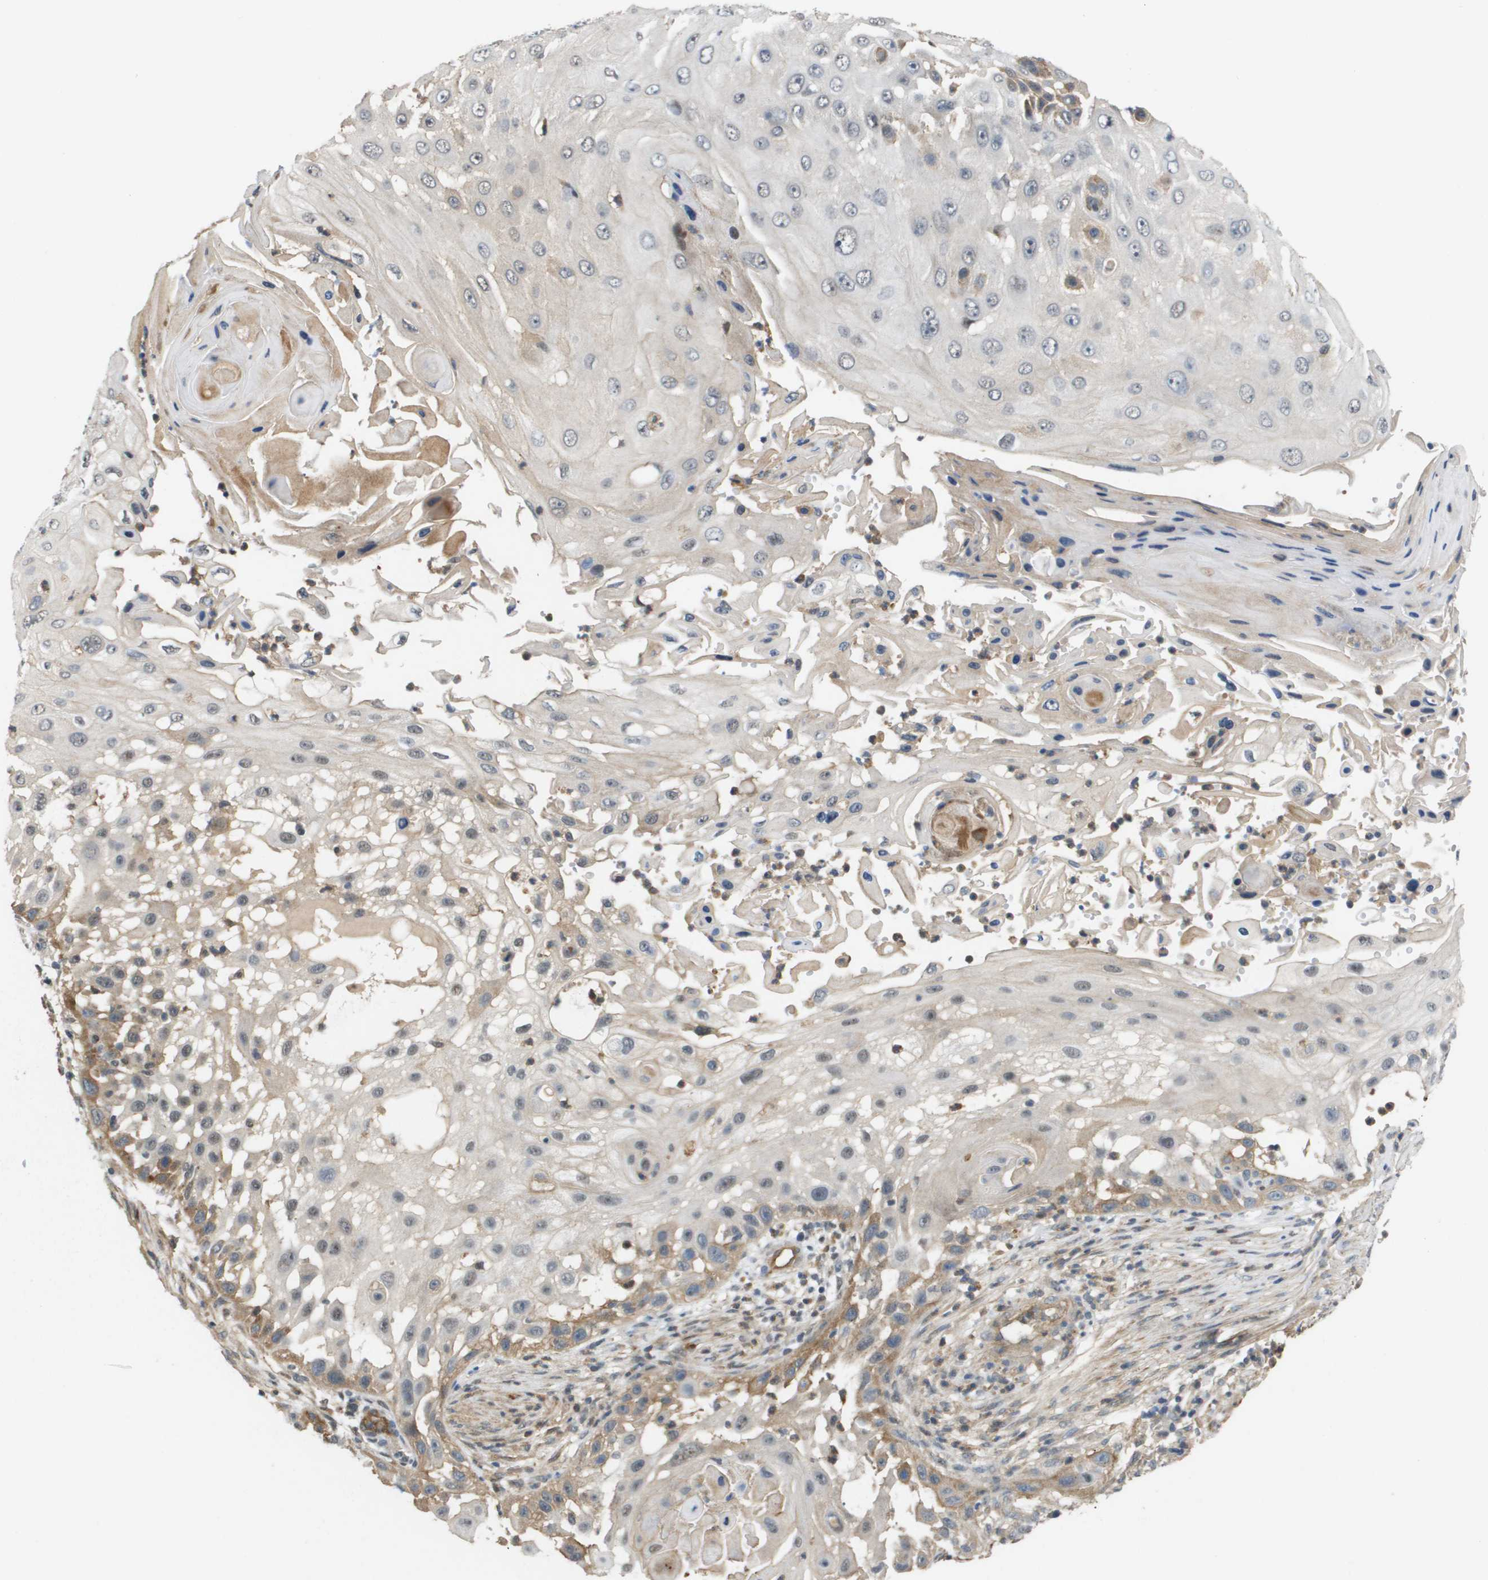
{"staining": {"intensity": "weak", "quantity": "25%-75%", "location": "cytoplasmic/membranous"}, "tissue": "skin cancer", "cell_type": "Tumor cells", "image_type": "cancer", "snomed": [{"axis": "morphology", "description": "Squamous cell carcinoma, NOS"}, {"axis": "topography", "description": "Skin"}], "caption": "Skin cancer (squamous cell carcinoma) stained with a protein marker displays weak staining in tumor cells.", "gene": "RNF112", "patient": {"sex": "female", "age": 44}}